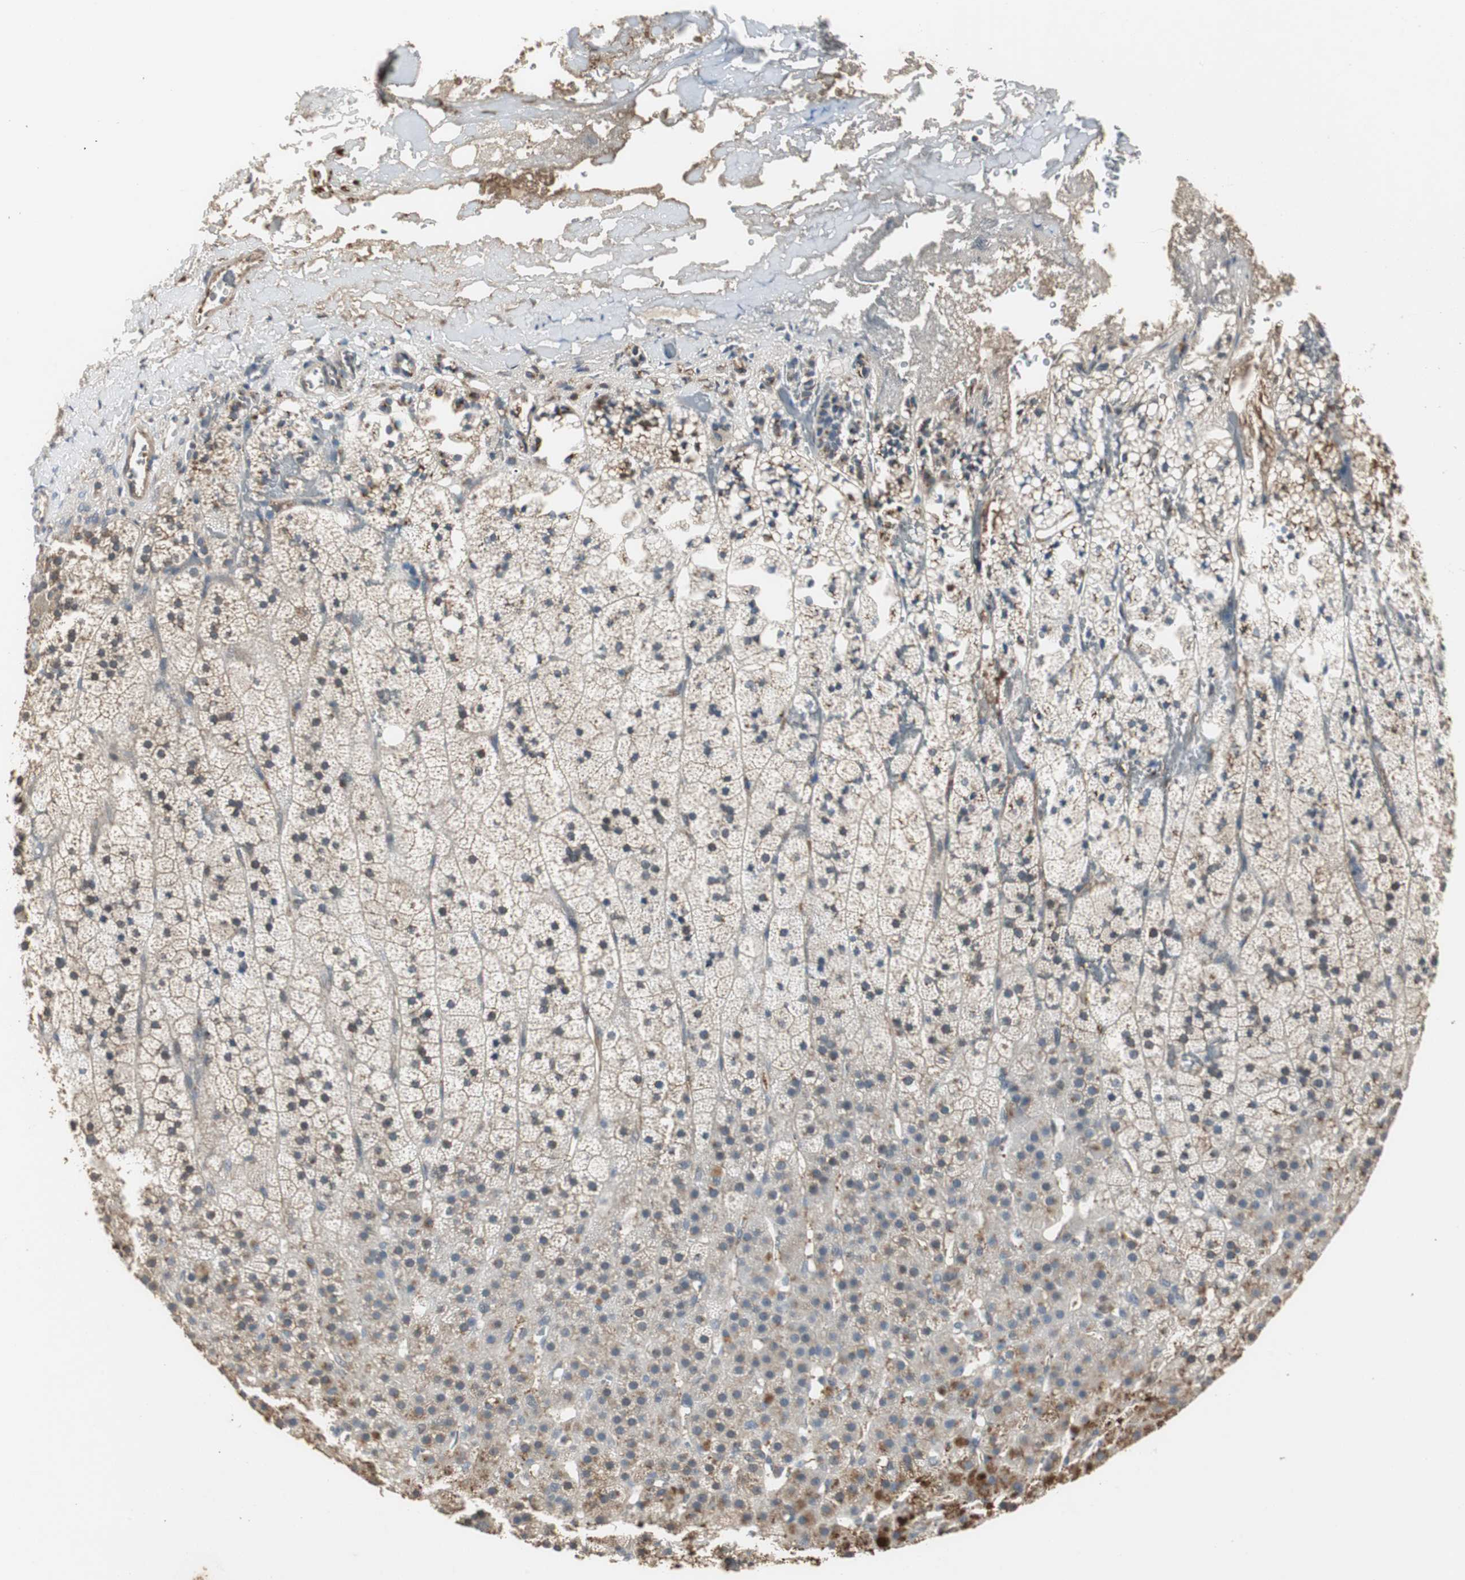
{"staining": {"intensity": "moderate", "quantity": "25%-75%", "location": "cytoplasmic/membranous"}, "tissue": "adrenal gland", "cell_type": "Glandular cells", "image_type": "normal", "snomed": [{"axis": "morphology", "description": "Normal tissue, NOS"}, {"axis": "topography", "description": "Adrenal gland"}], "caption": "Moderate cytoplasmic/membranous positivity is identified in about 25%-75% of glandular cells in unremarkable adrenal gland.", "gene": "JTB", "patient": {"sex": "male", "age": 35}}